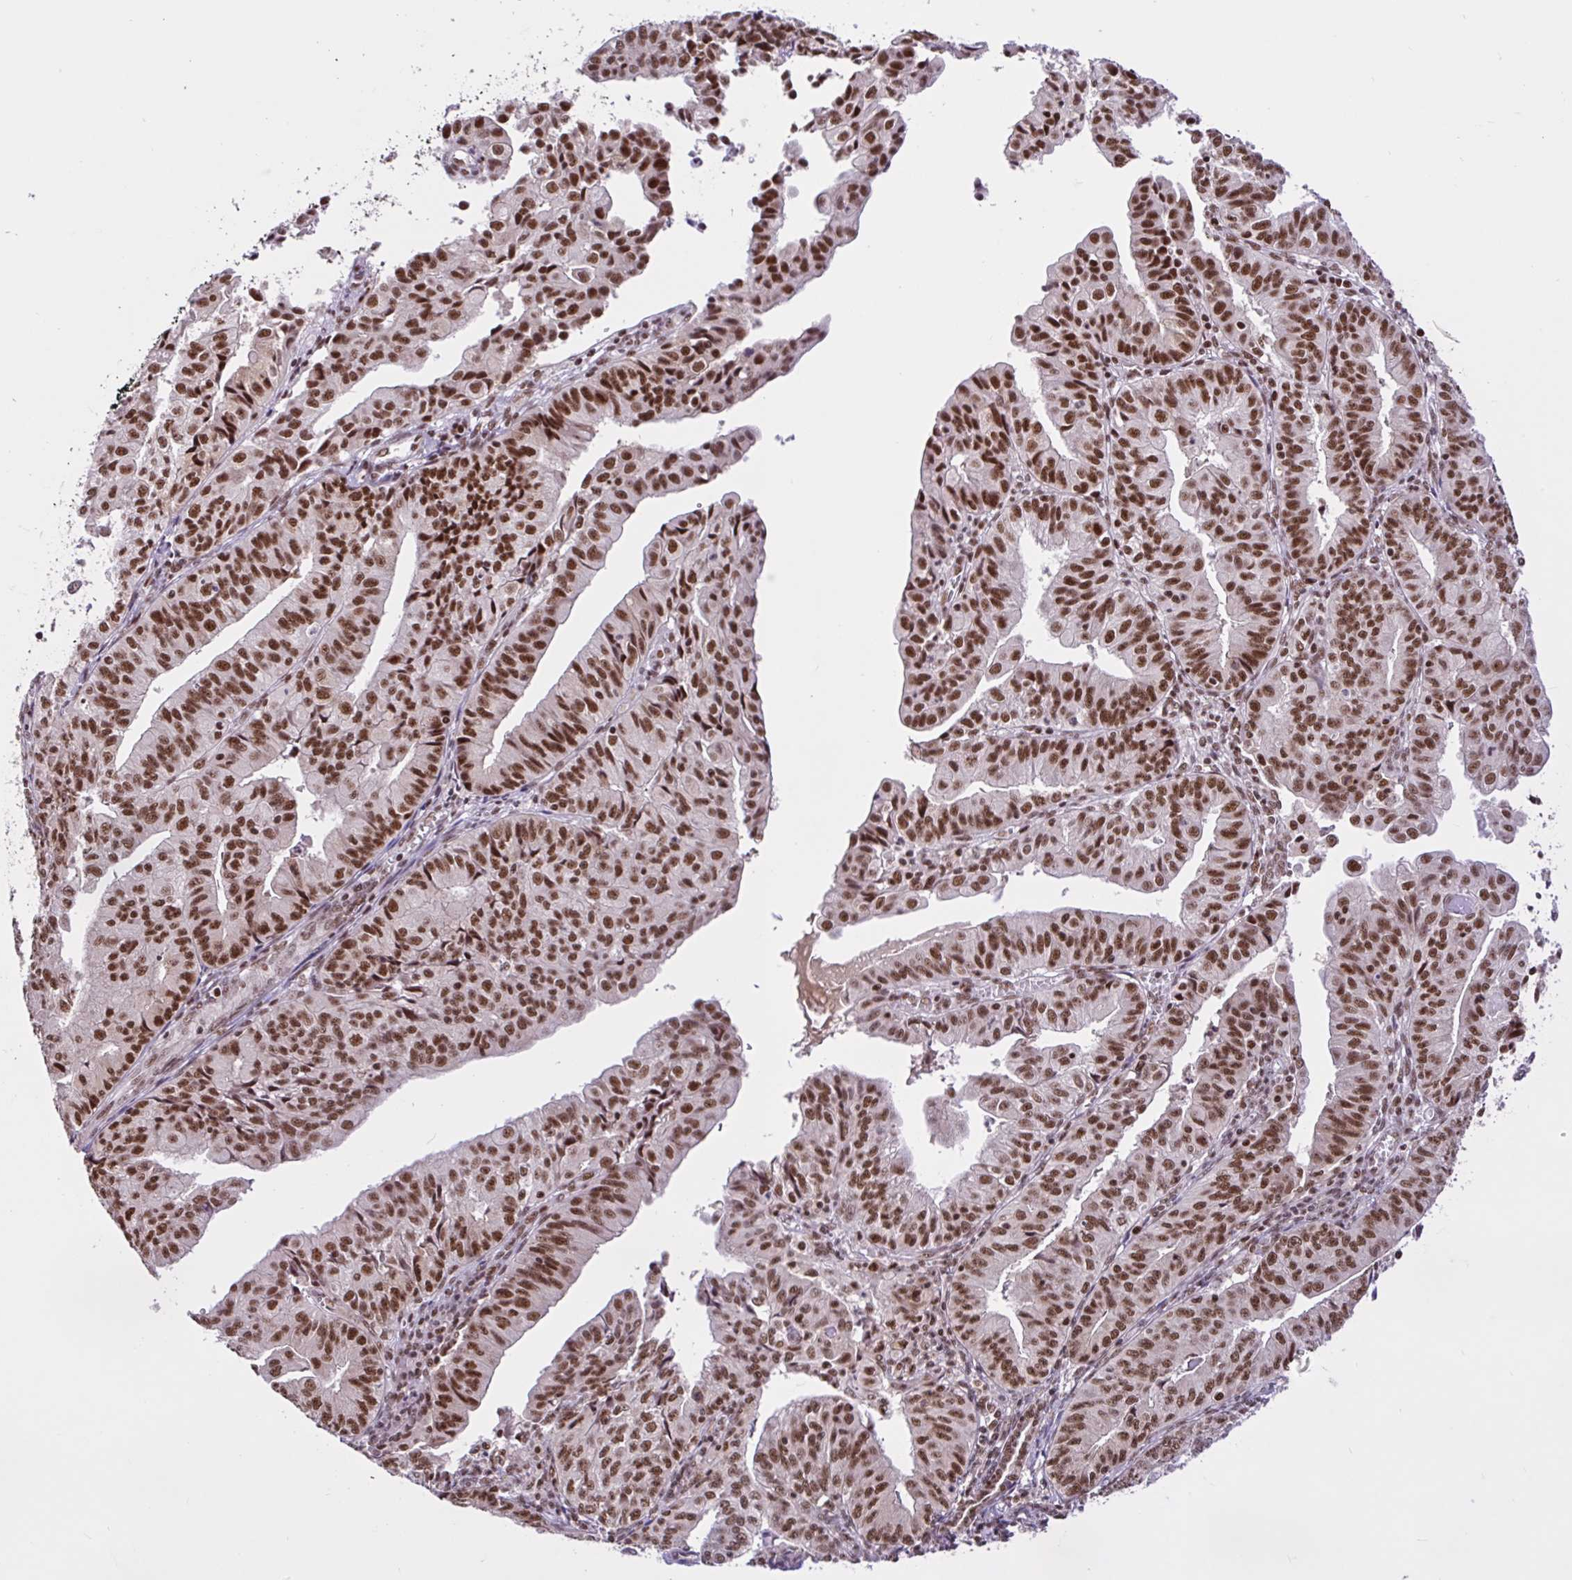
{"staining": {"intensity": "moderate", "quantity": ">75%", "location": "nuclear"}, "tissue": "endometrial cancer", "cell_type": "Tumor cells", "image_type": "cancer", "snomed": [{"axis": "morphology", "description": "Adenocarcinoma, NOS"}, {"axis": "topography", "description": "Endometrium"}], "caption": "Immunohistochemistry photomicrograph of neoplastic tissue: endometrial adenocarcinoma stained using immunohistochemistry displays medium levels of moderate protein expression localized specifically in the nuclear of tumor cells, appearing as a nuclear brown color.", "gene": "CCDC12", "patient": {"sex": "female", "age": 56}}